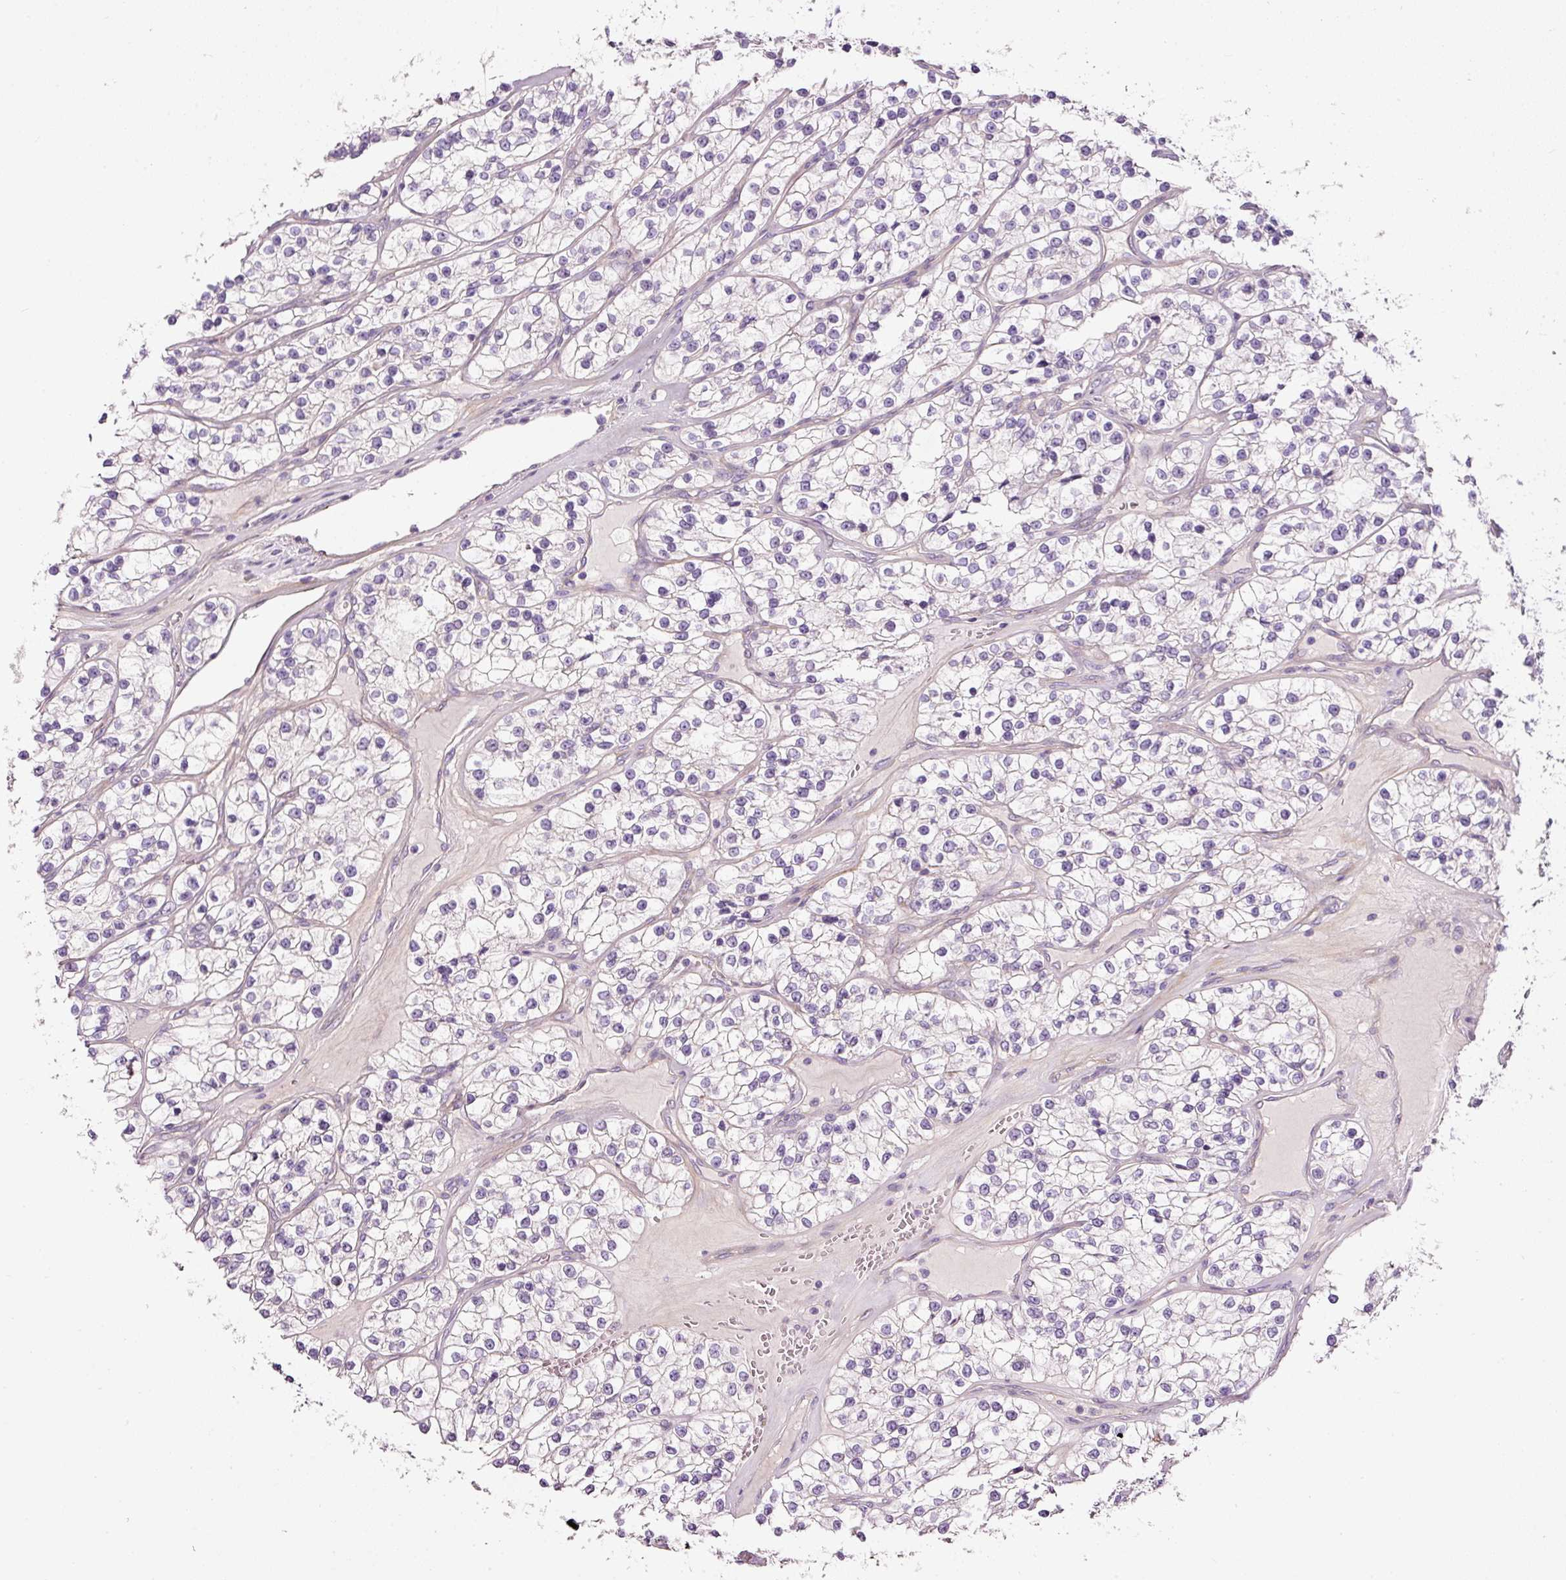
{"staining": {"intensity": "negative", "quantity": "none", "location": "none"}, "tissue": "renal cancer", "cell_type": "Tumor cells", "image_type": "cancer", "snomed": [{"axis": "morphology", "description": "Adenocarcinoma, NOS"}, {"axis": "topography", "description": "Kidney"}], "caption": "Immunohistochemical staining of human renal cancer displays no significant positivity in tumor cells.", "gene": "SOS2", "patient": {"sex": "female", "age": 57}}